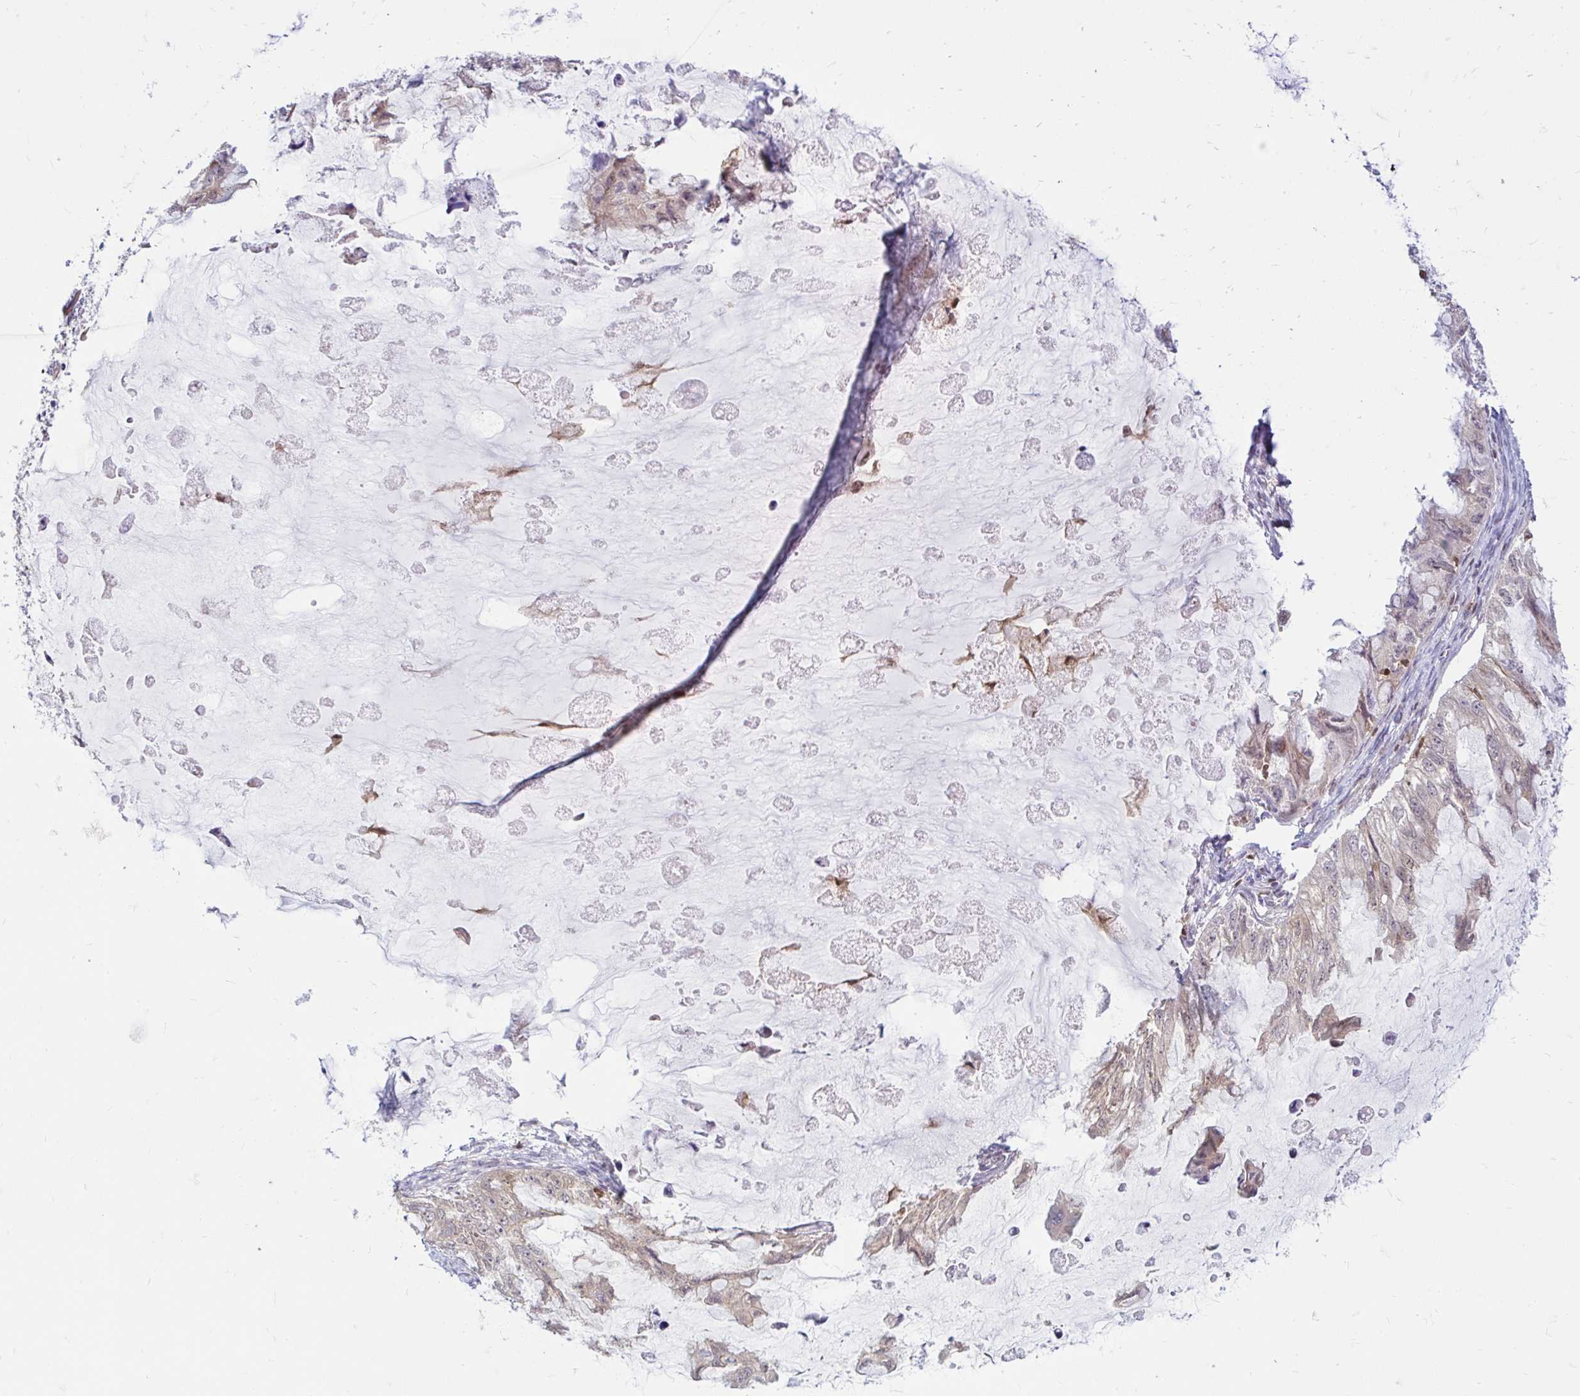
{"staining": {"intensity": "negative", "quantity": "none", "location": "none"}, "tissue": "ovarian cancer", "cell_type": "Tumor cells", "image_type": "cancer", "snomed": [{"axis": "morphology", "description": "Cystadenocarcinoma, mucinous, NOS"}, {"axis": "topography", "description": "Ovary"}], "caption": "High power microscopy image of an immunohistochemistry image of mucinous cystadenocarcinoma (ovarian), revealing no significant positivity in tumor cells. (DAB (3,3'-diaminobenzidine) IHC visualized using brightfield microscopy, high magnification).", "gene": "PYCARD", "patient": {"sex": "female", "age": 72}}